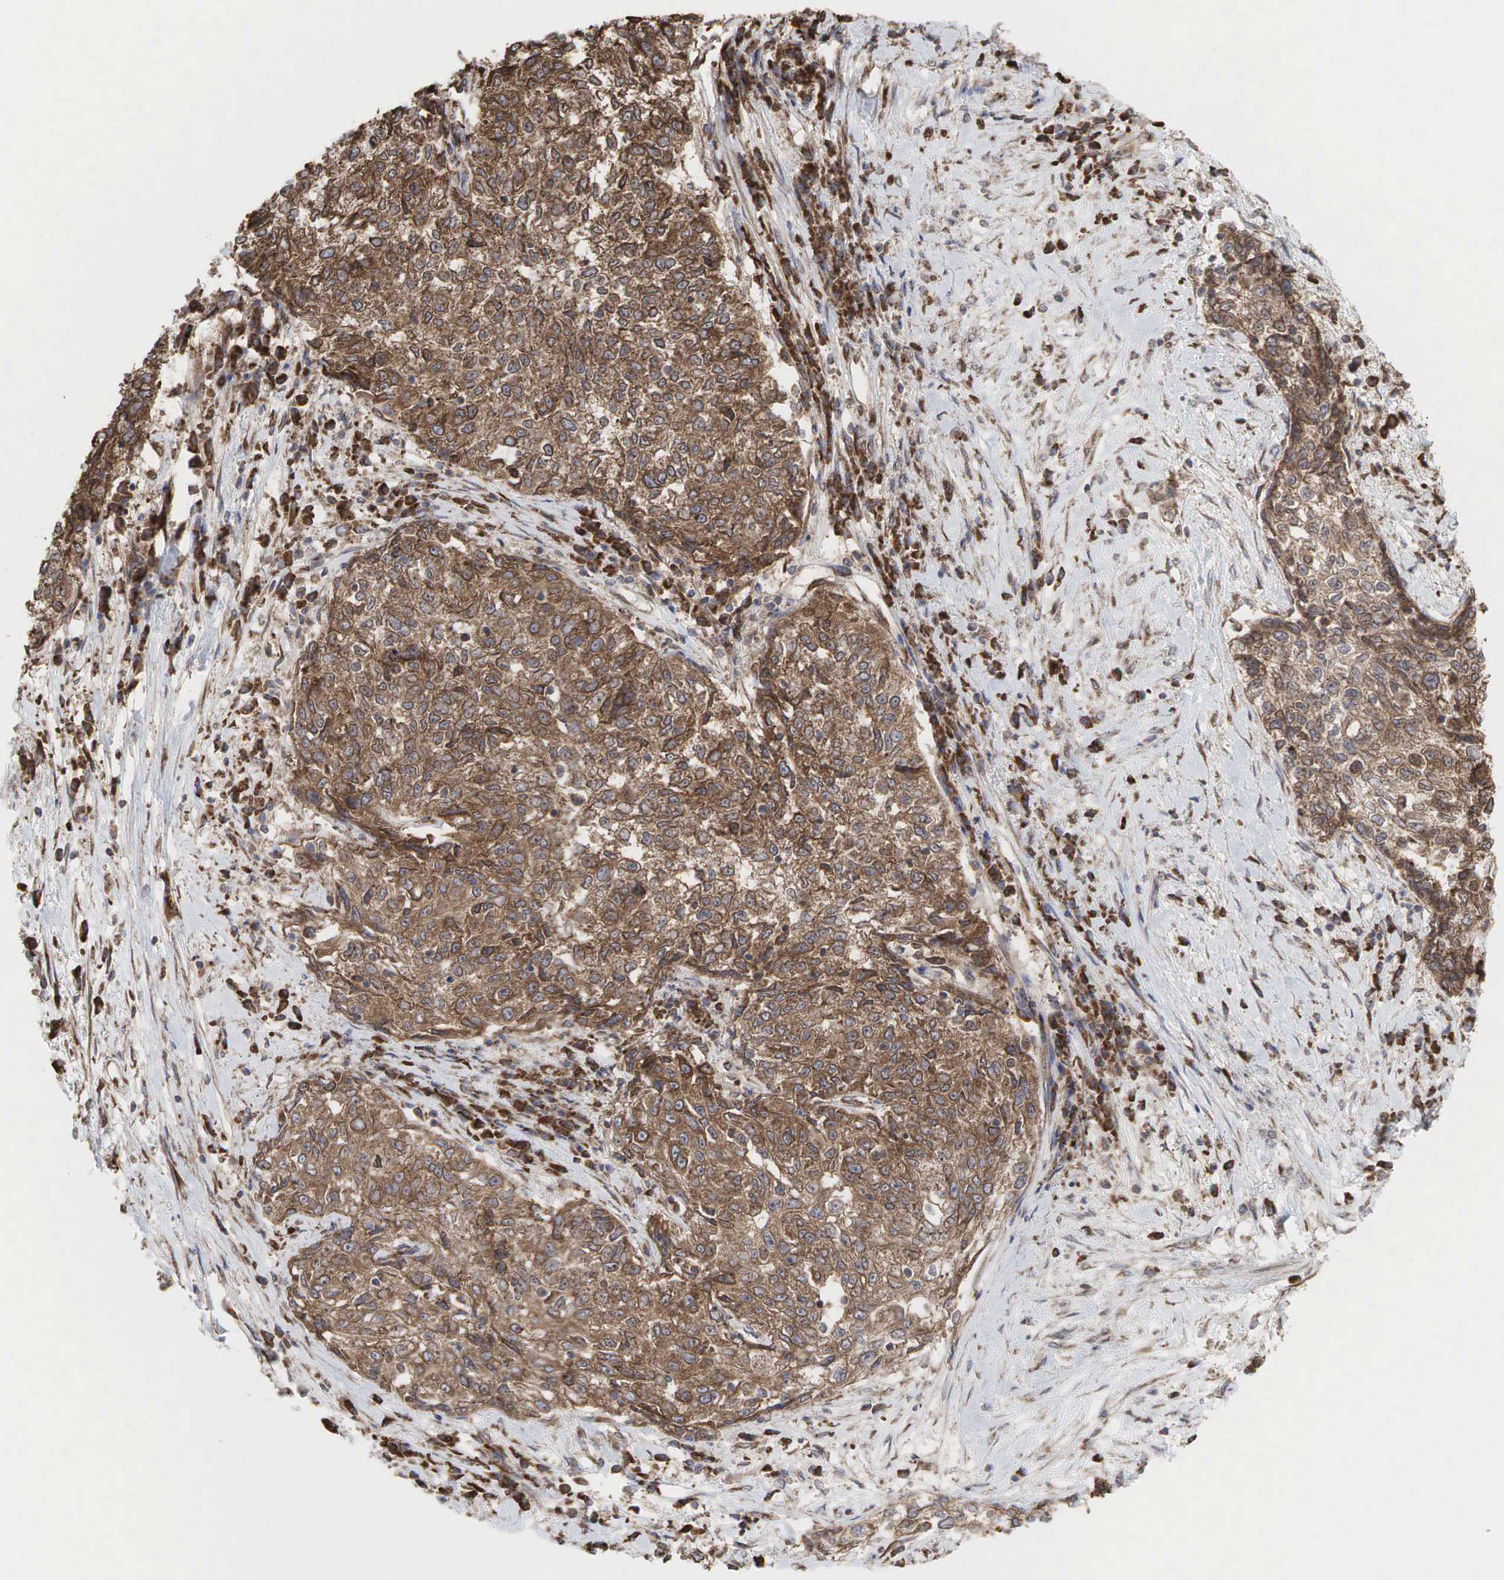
{"staining": {"intensity": "moderate", "quantity": ">75%", "location": "cytoplasmic/membranous"}, "tissue": "cervical cancer", "cell_type": "Tumor cells", "image_type": "cancer", "snomed": [{"axis": "morphology", "description": "Squamous cell carcinoma, NOS"}, {"axis": "topography", "description": "Cervix"}], "caption": "IHC of cervical cancer (squamous cell carcinoma) reveals medium levels of moderate cytoplasmic/membranous positivity in approximately >75% of tumor cells.", "gene": "PABPC5", "patient": {"sex": "female", "age": 57}}